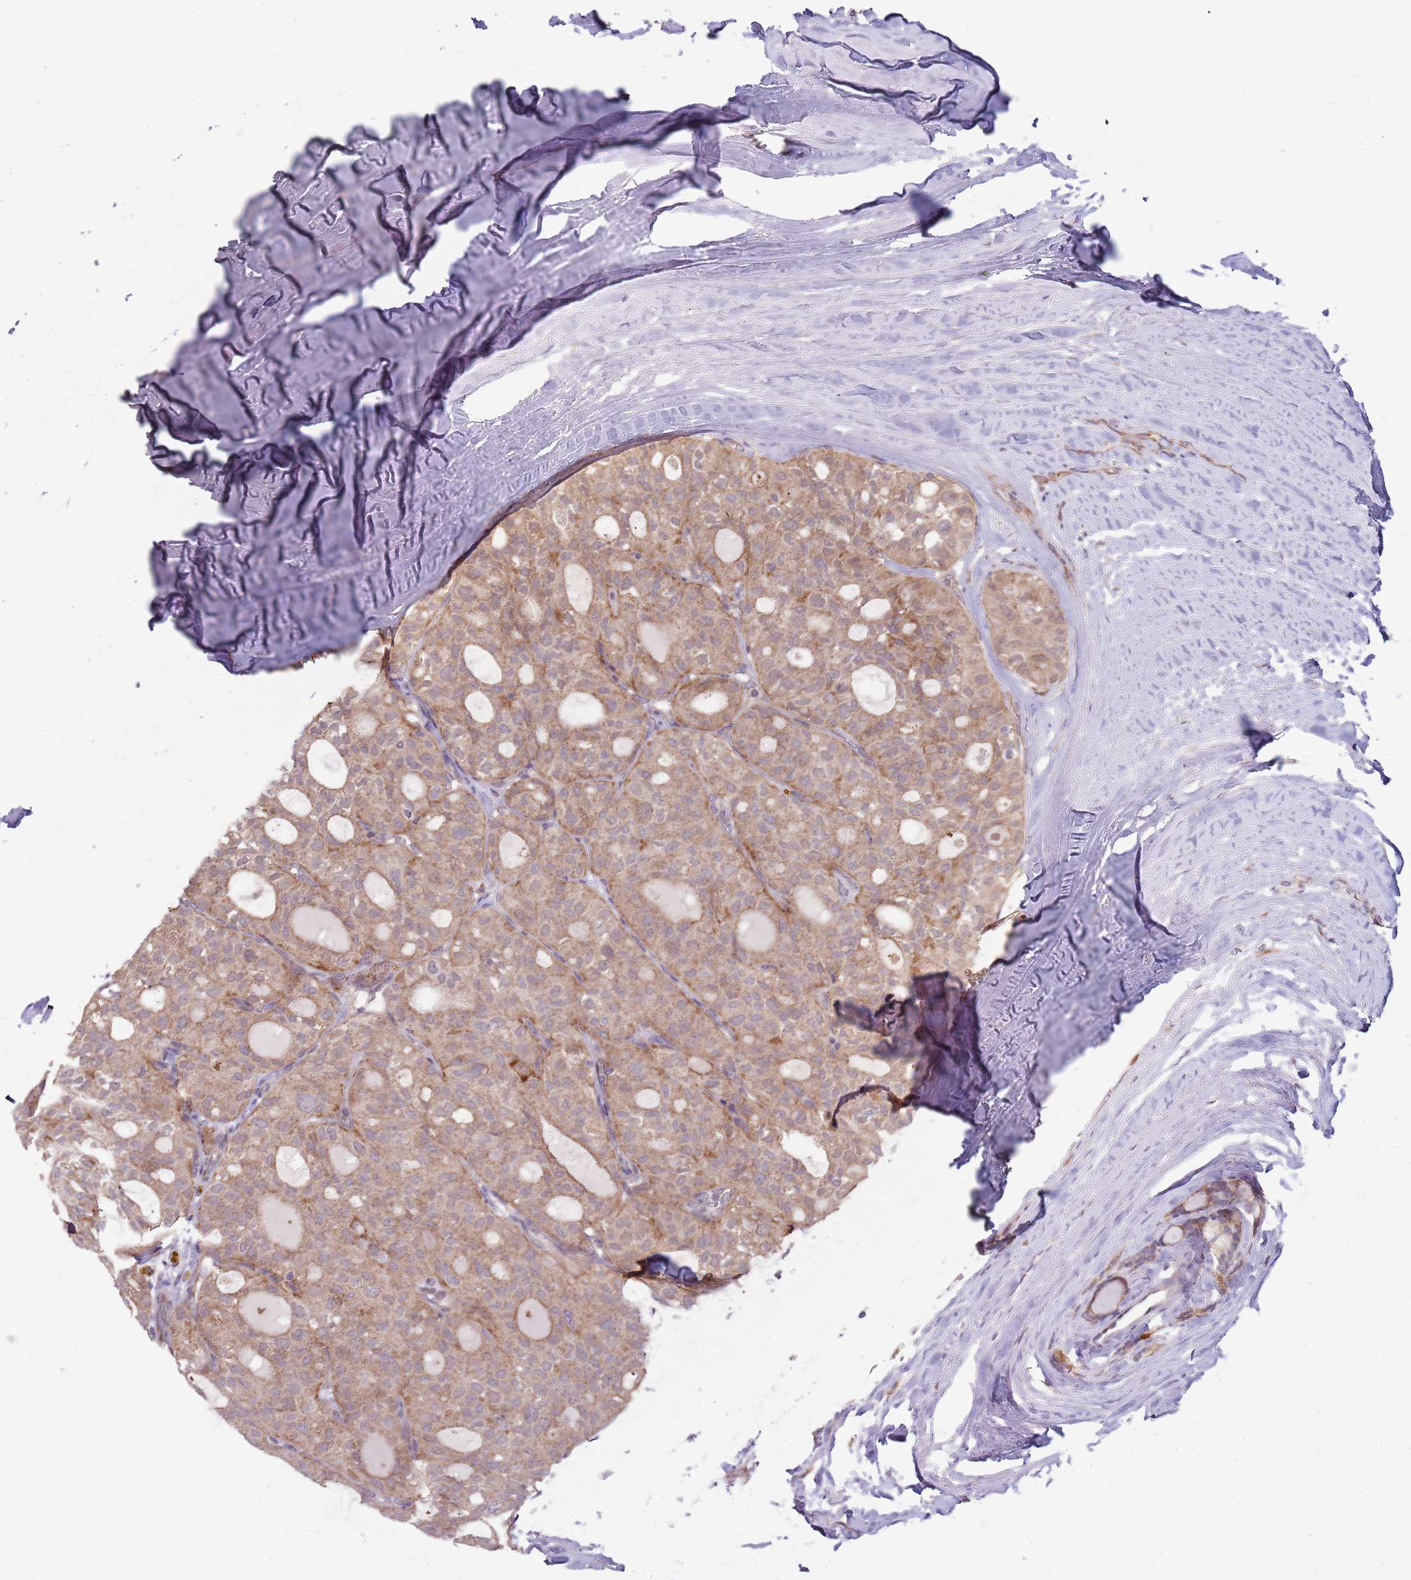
{"staining": {"intensity": "moderate", "quantity": "<25%", "location": "cytoplasmic/membranous"}, "tissue": "thyroid cancer", "cell_type": "Tumor cells", "image_type": "cancer", "snomed": [{"axis": "morphology", "description": "Follicular adenoma carcinoma, NOS"}, {"axis": "topography", "description": "Thyroid gland"}], "caption": "IHC image of neoplastic tissue: follicular adenoma carcinoma (thyroid) stained using IHC reveals low levels of moderate protein expression localized specifically in the cytoplasmic/membranous of tumor cells, appearing as a cytoplasmic/membranous brown color.", "gene": "RNF181", "patient": {"sex": "male", "age": 75}}